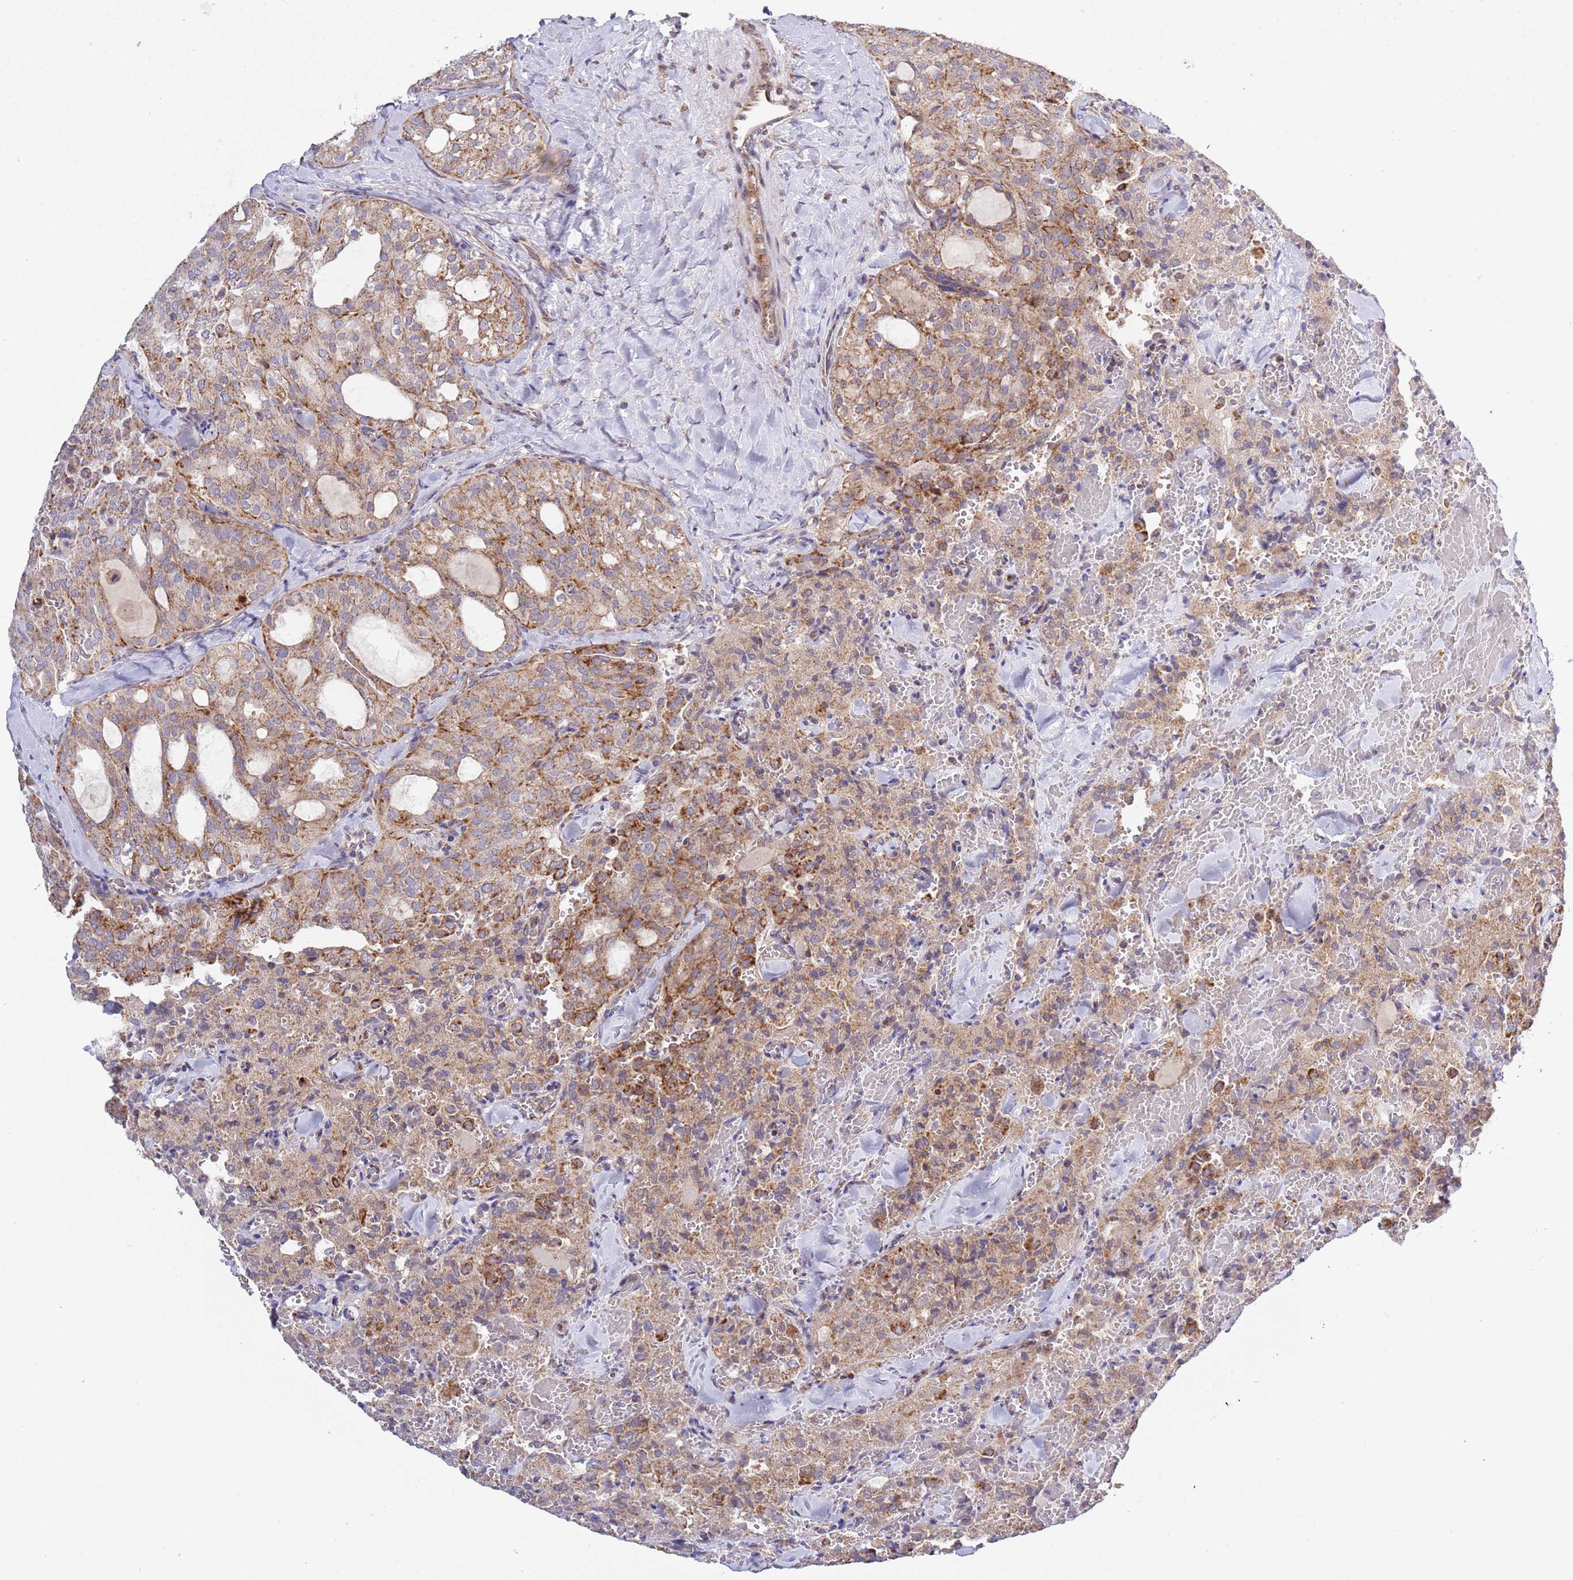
{"staining": {"intensity": "moderate", "quantity": ">75%", "location": "cytoplasmic/membranous"}, "tissue": "thyroid cancer", "cell_type": "Tumor cells", "image_type": "cancer", "snomed": [{"axis": "morphology", "description": "Follicular adenoma carcinoma, NOS"}, {"axis": "topography", "description": "Thyroid gland"}], "caption": "Follicular adenoma carcinoma (thyroid) stained with immunohistochemistry shows moderate cytoplasmic/membranous positivity in about >75% of tumor cells.", "gene": "IRS4", "patient": {"sex": "male", "age": 75}}